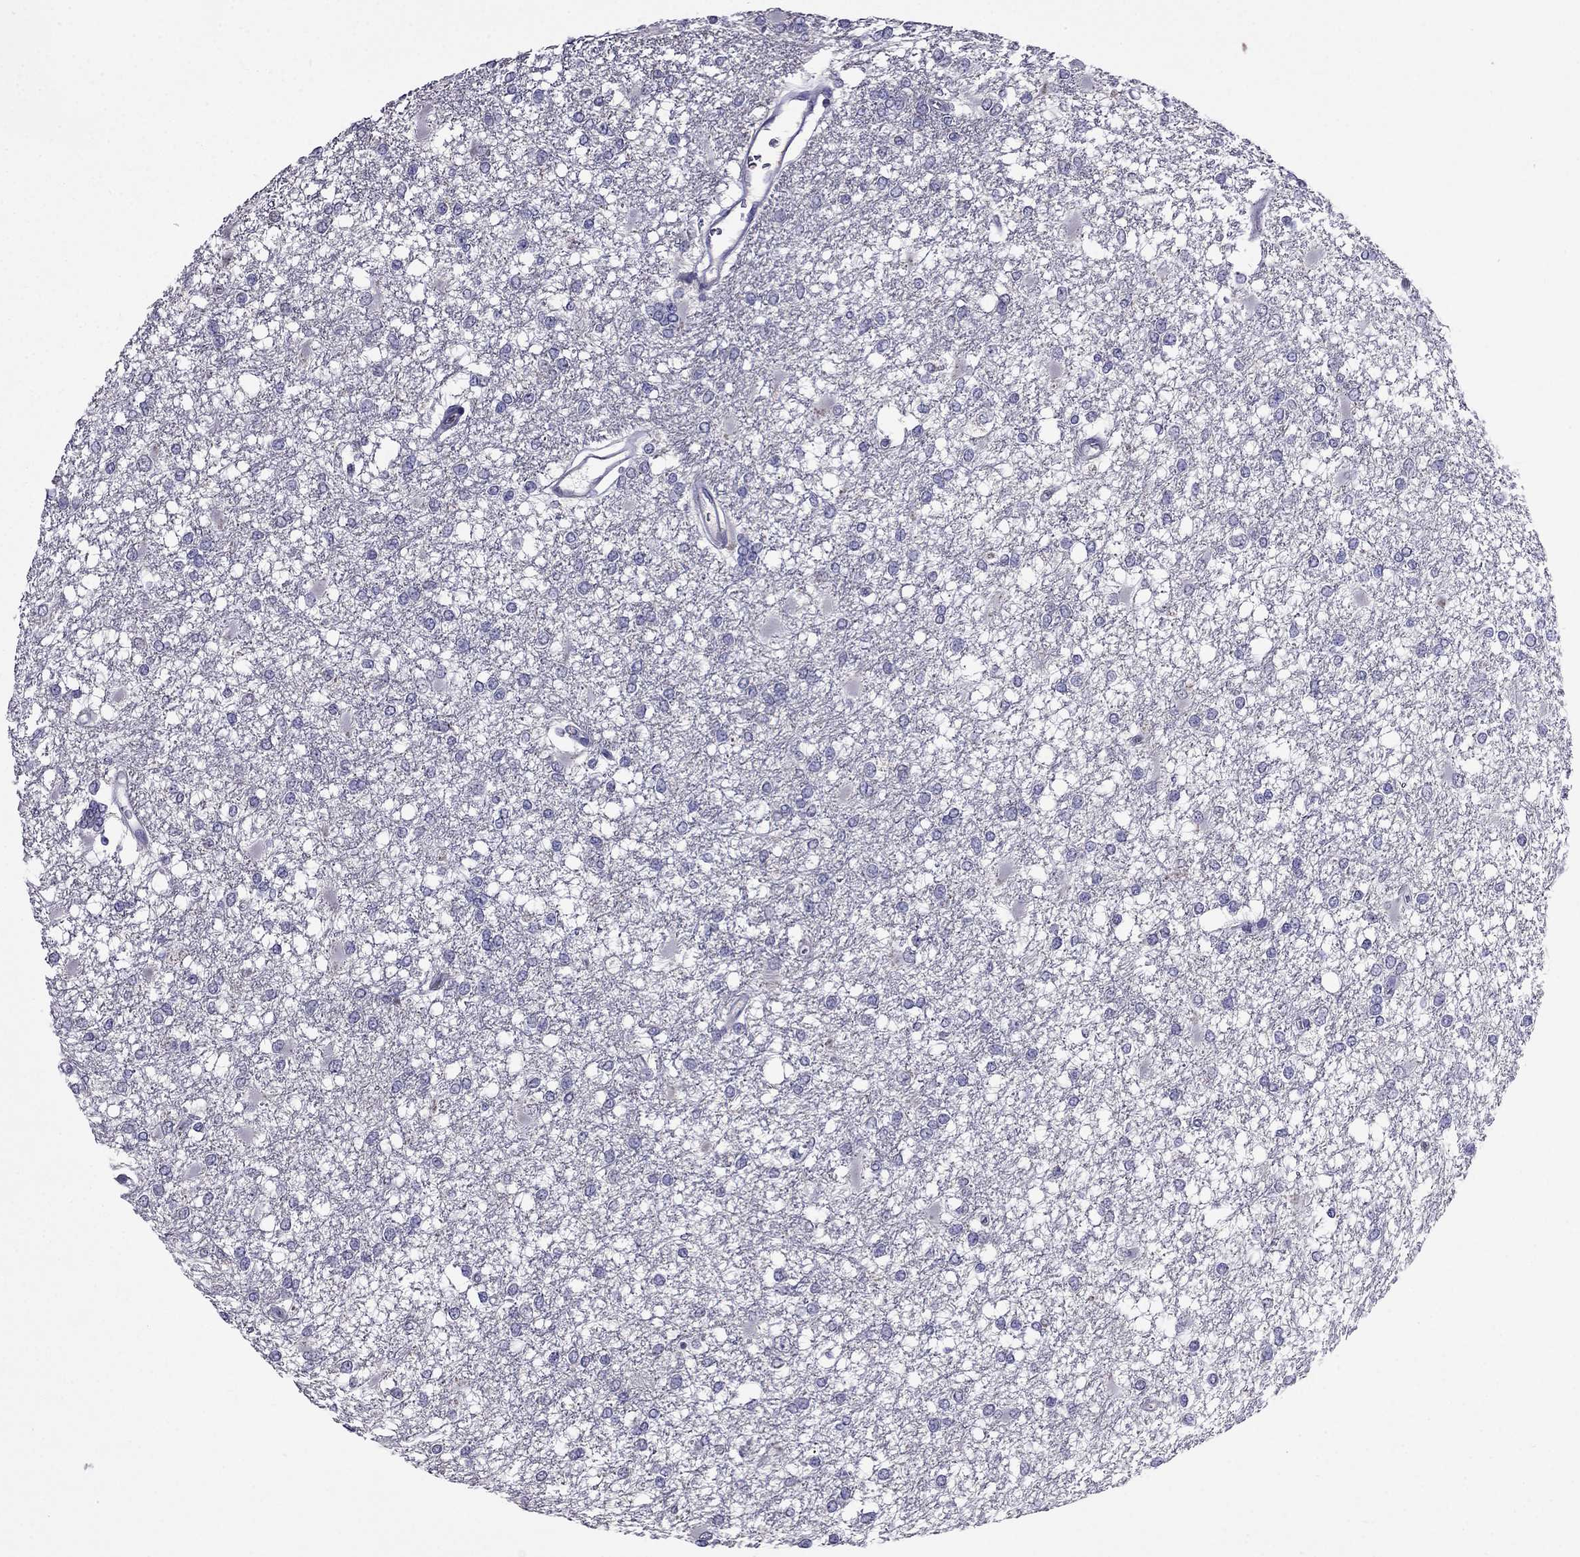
{"staining": {"intensity": "negative", "quantity": "none", "location": "none"}, "tissue": "glioma", "cell_type": "Tumor cells", "image_type": "cancer", "snomed": [{"axis": "morphology", "description": "Glioma, malignant, High grade"}, {"axis": "topography", "description": "Cerebral cortex"}], "caption": "This is an IHC histopathology image of human glioma. There is no staining in tumor cells.", "gene": "AQP9", "patient": {"sex": "male", "age": 79}}